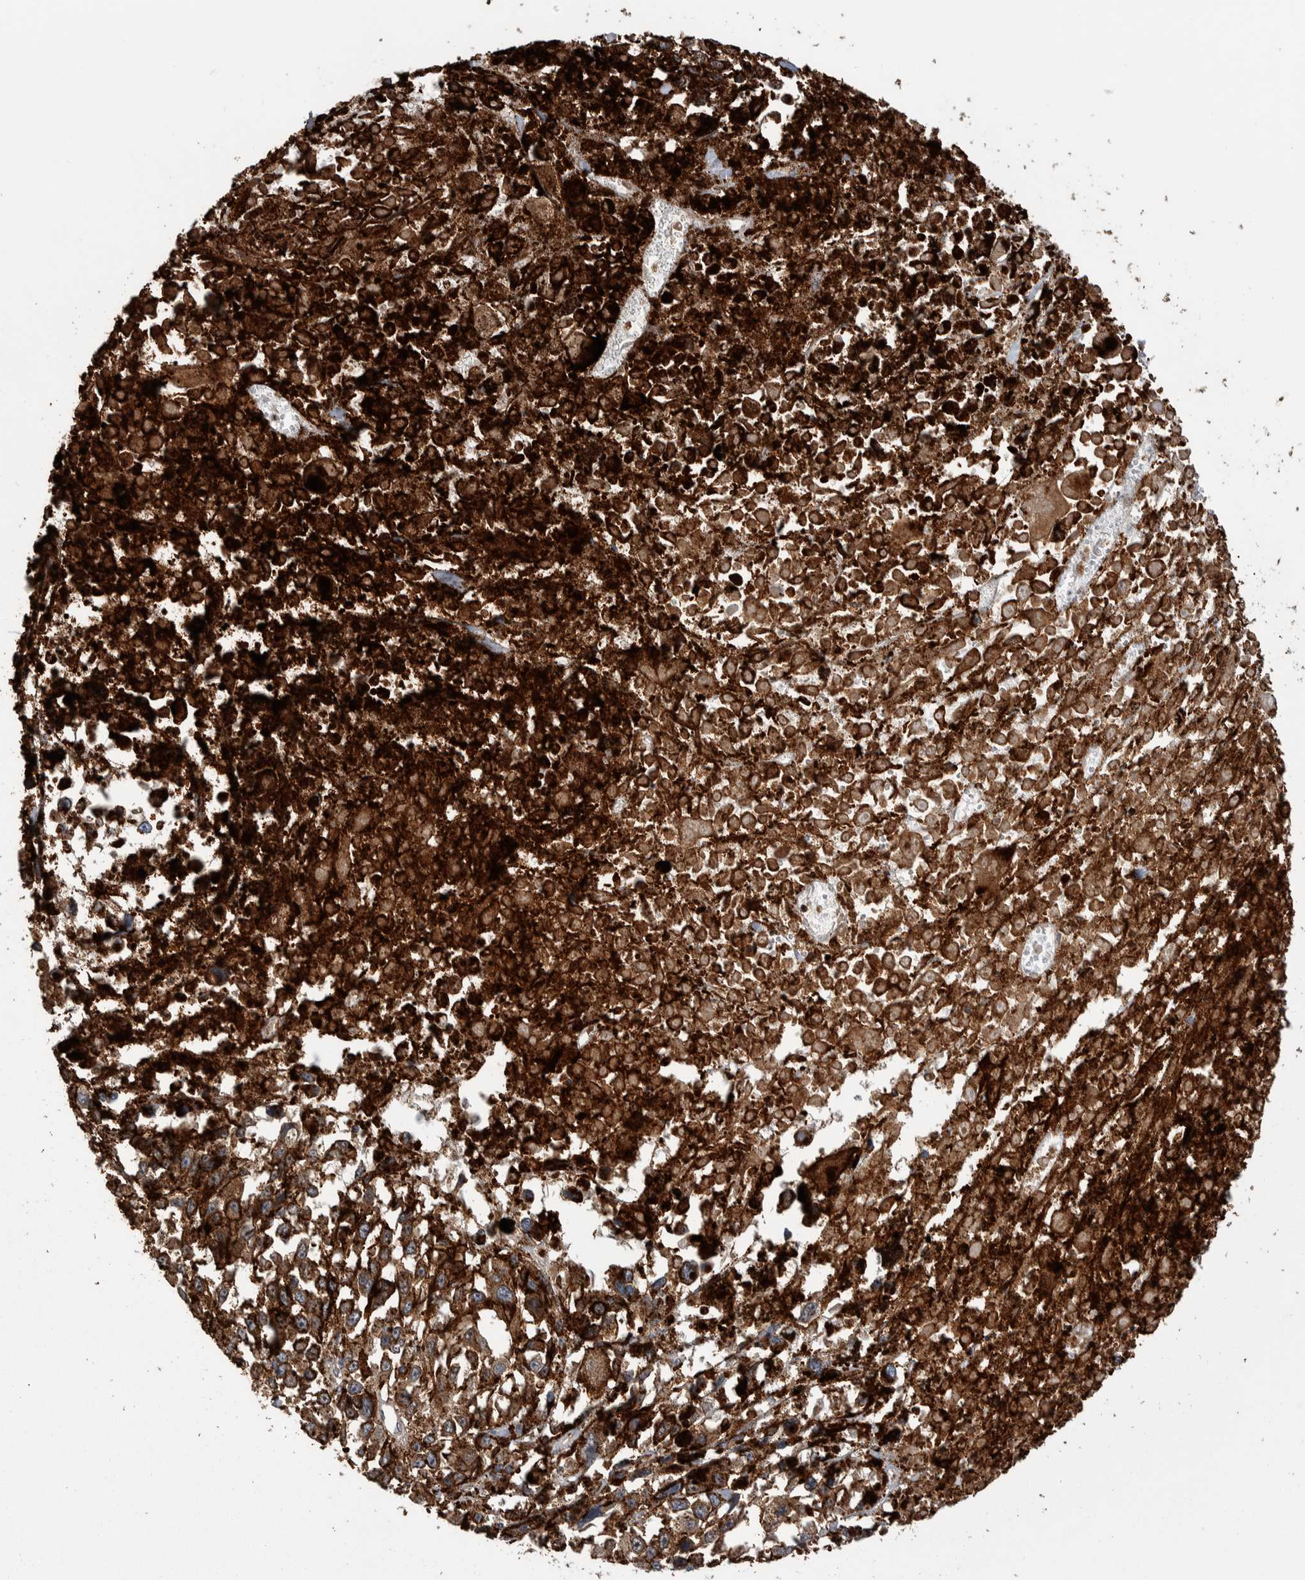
{"staining": {"intensity": "moderate", "quantity": ">75%", "location": "cytoplasmic/membranous"}, "tissue": "melanoma", "cell_type": "Tumor cells", "image_type": "cancer", "snomed": [{"axis": "morphology", "description": "Malignant melanoma, Metastatic site"}, {"axis": "topography", "description": "Lymph node"}], "caption": "Melanoma stained for a protein (brown) displays moderate cytoplasmic/membranous positive staining in about >75% of tumor cells.", "gene": "SDCBP", "patient": {"sex": "male", "age": 59}}